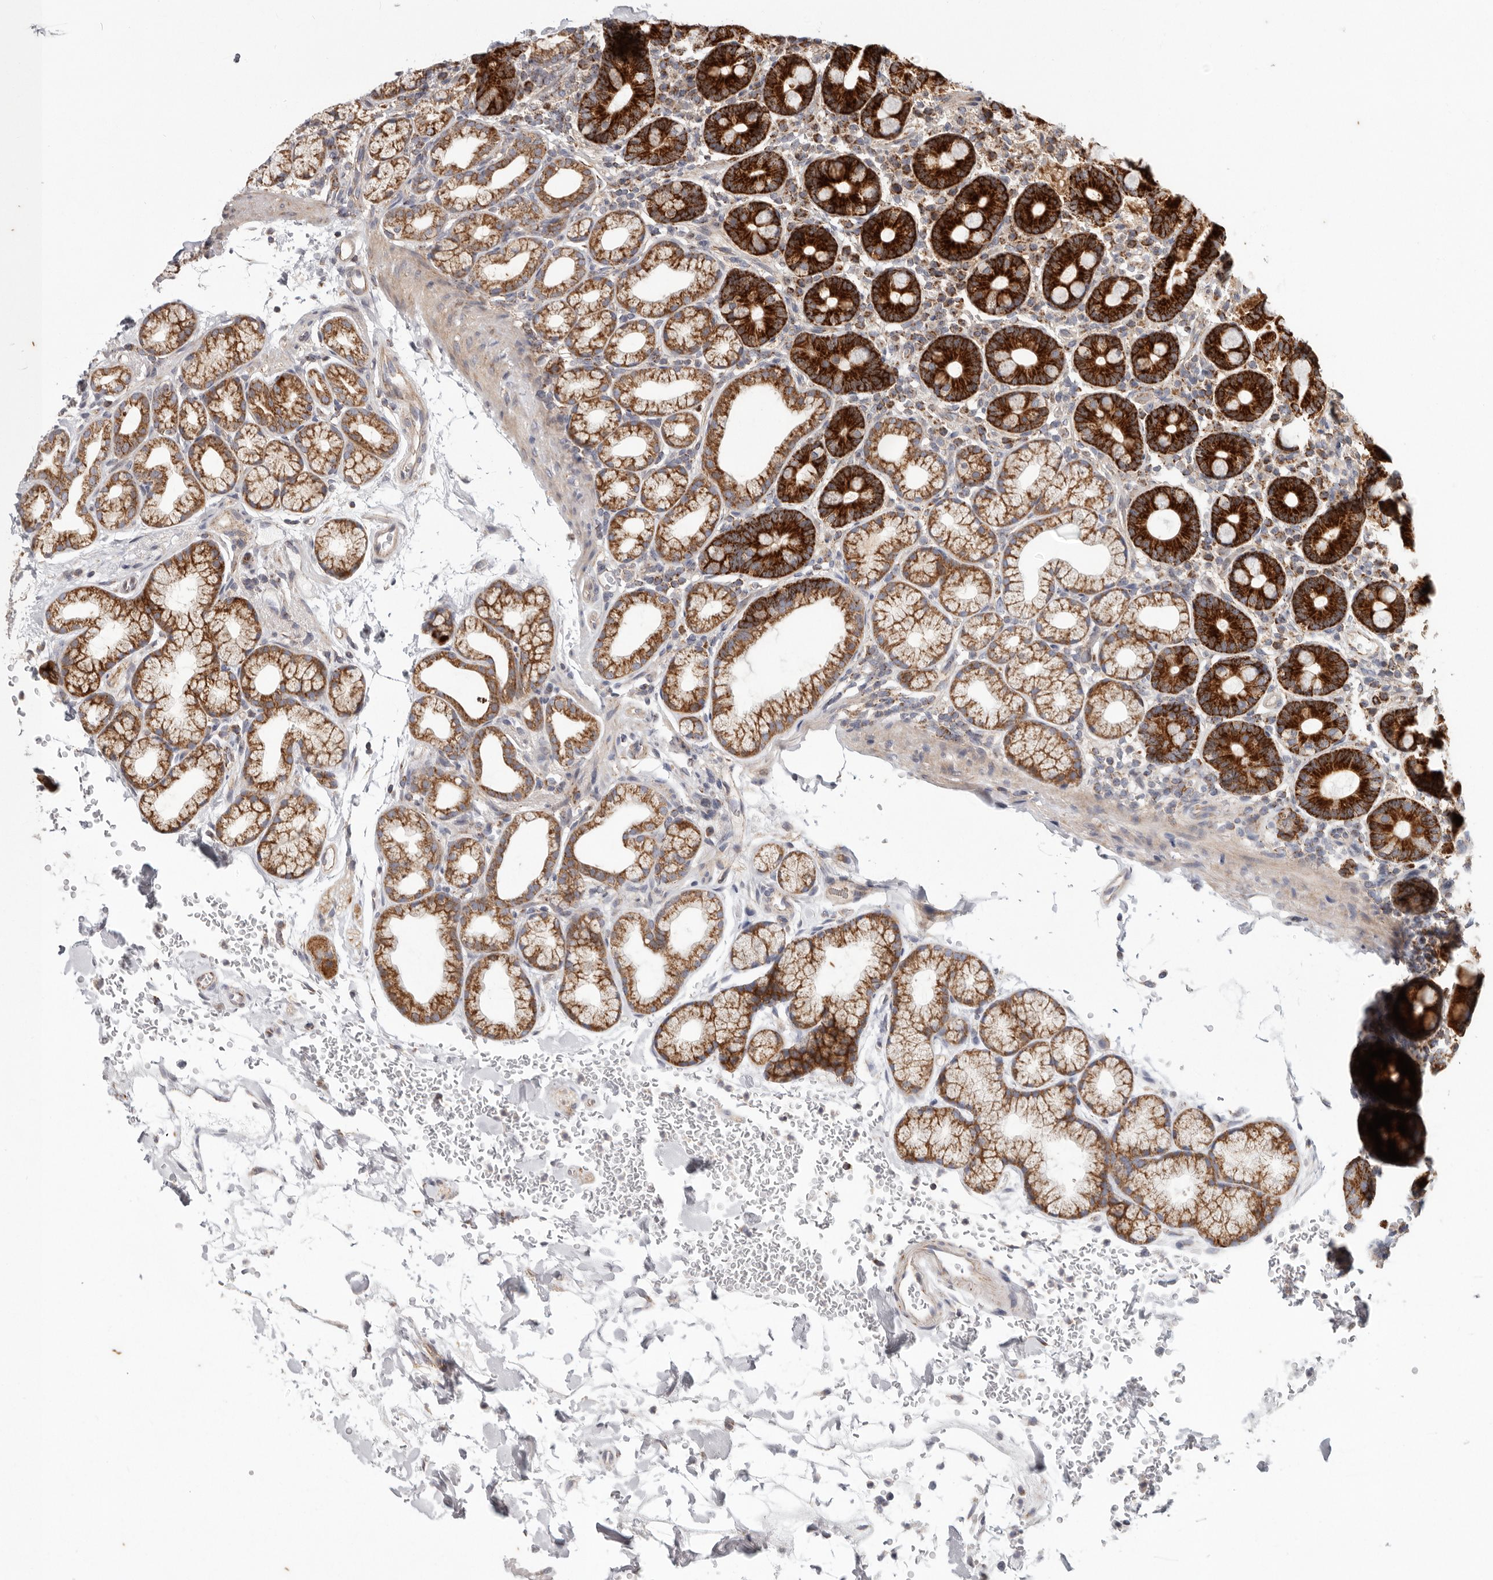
{"staining": {"intensity": "strong", "quantity": ">75%", "location": "cytoplasmic/membranous"}, "tissue": "duodenum", "cell_type": "Glandular cells", "image_type": "normal", "snomed": [{"axis": "morphology", "description": "Normal tissue, NOS"}, {"axis": "topography", "description": "Duodenum"}], "caption": "This micrograph displays immunohistochemistry (IHC) staining of normal duodenum, with high strong cytoplasmic/membranous staining in approximately >75% of glandular cells.", "gene": "MRPS10", "patient": {"sex": "male", "age": 54}}